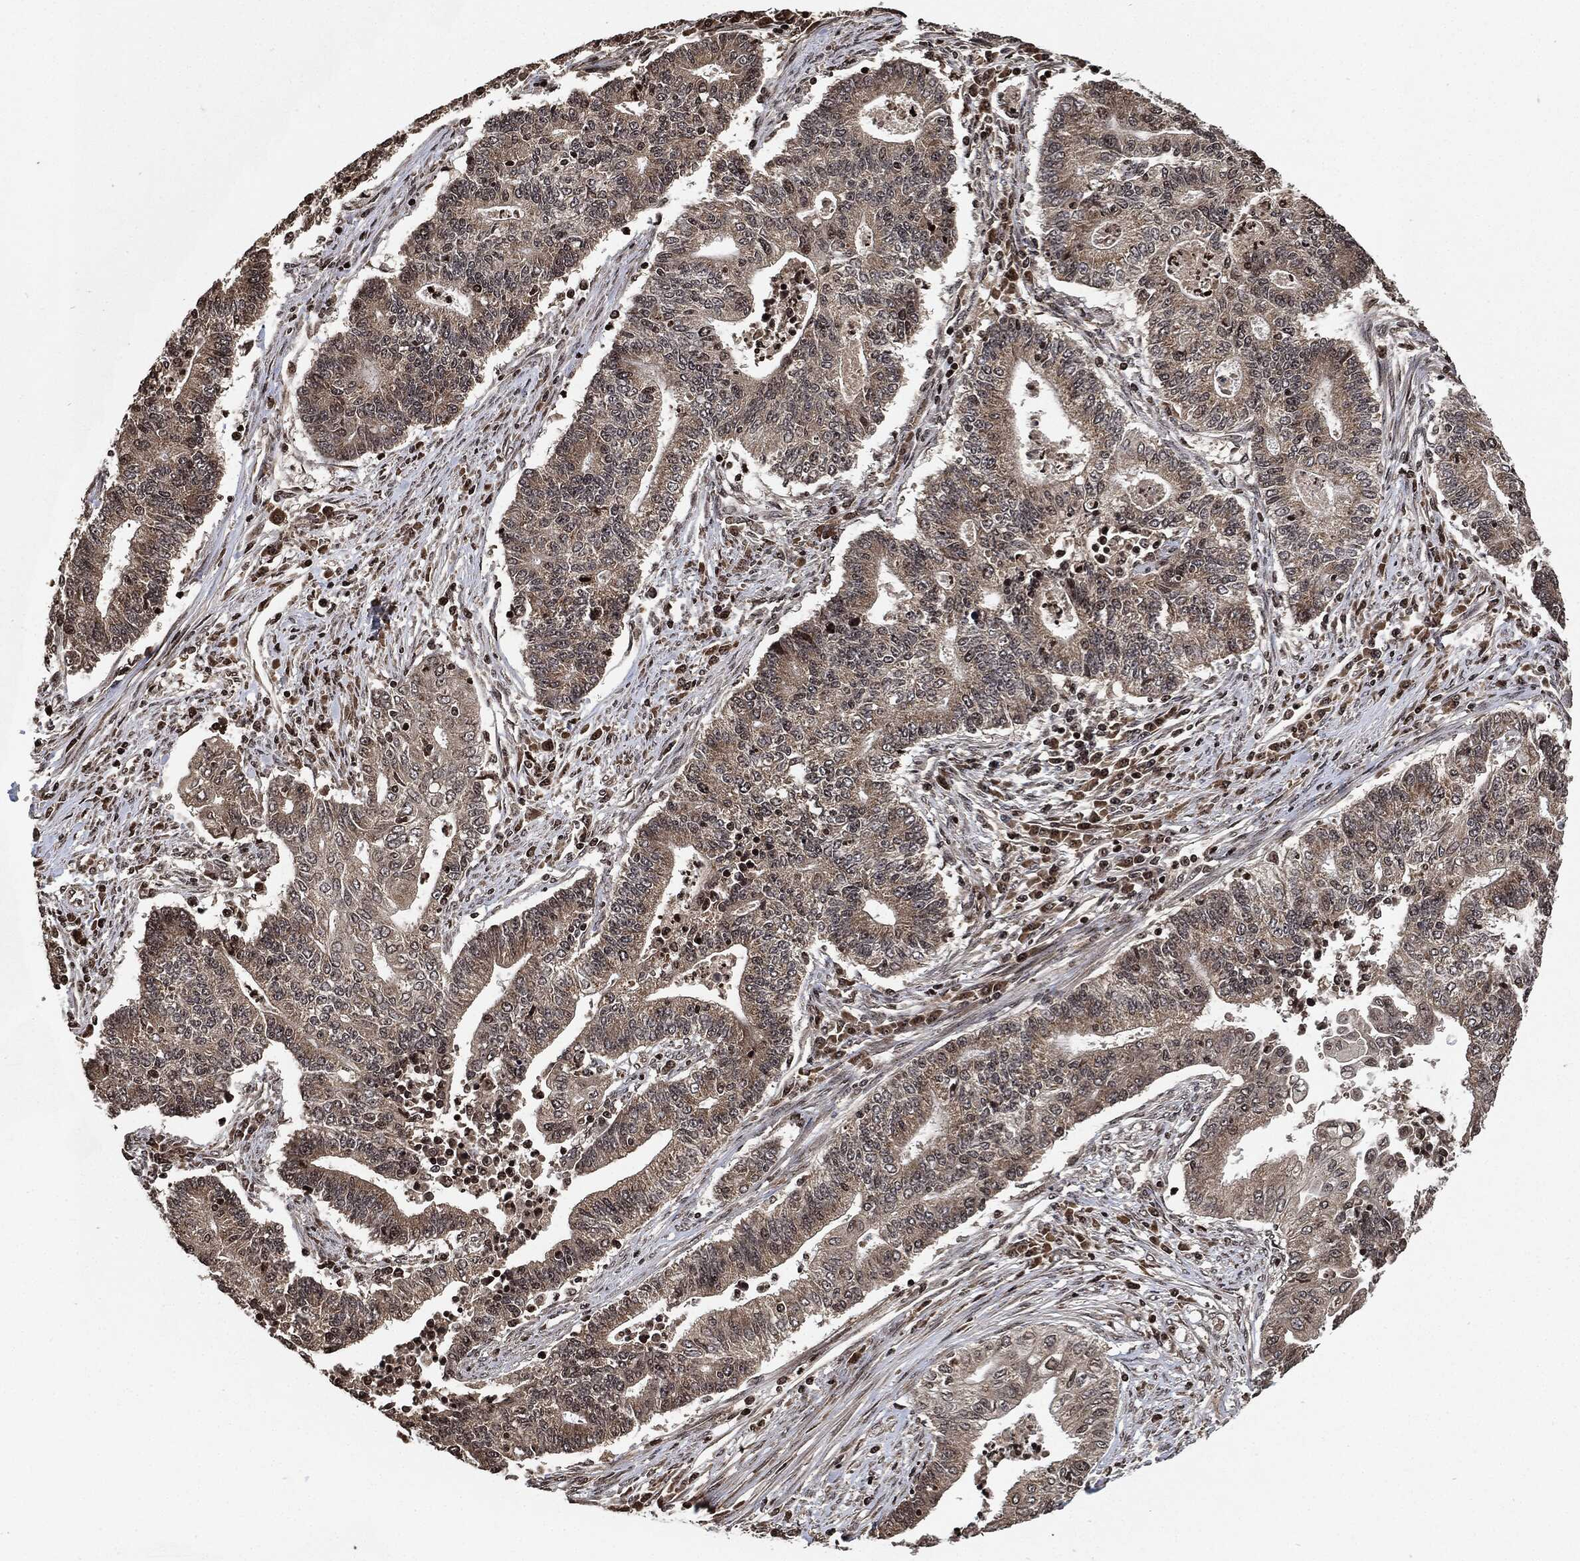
{"staining": {"intensity": "weak", "quantity": "<25%", "location": "cytoplasmic/membranous"}, "tissue": "endometrial cancer", "cell_type": "Tumor cells", "image_type": "cancer", "snomed": [{"axis": "morphology", "description": "Adenocarcinoma, NOS"}, {"axis": "topography", "description": "Uterus"}, {"axis": "topography", "description": "Endometrium"}], "caption": "This is an IHC micrograph of endometrial adenocarcinoma. There is no positivity in tumor cells.", "gene": "PDK1", "patient": {"sex": "female", "age": 54}}